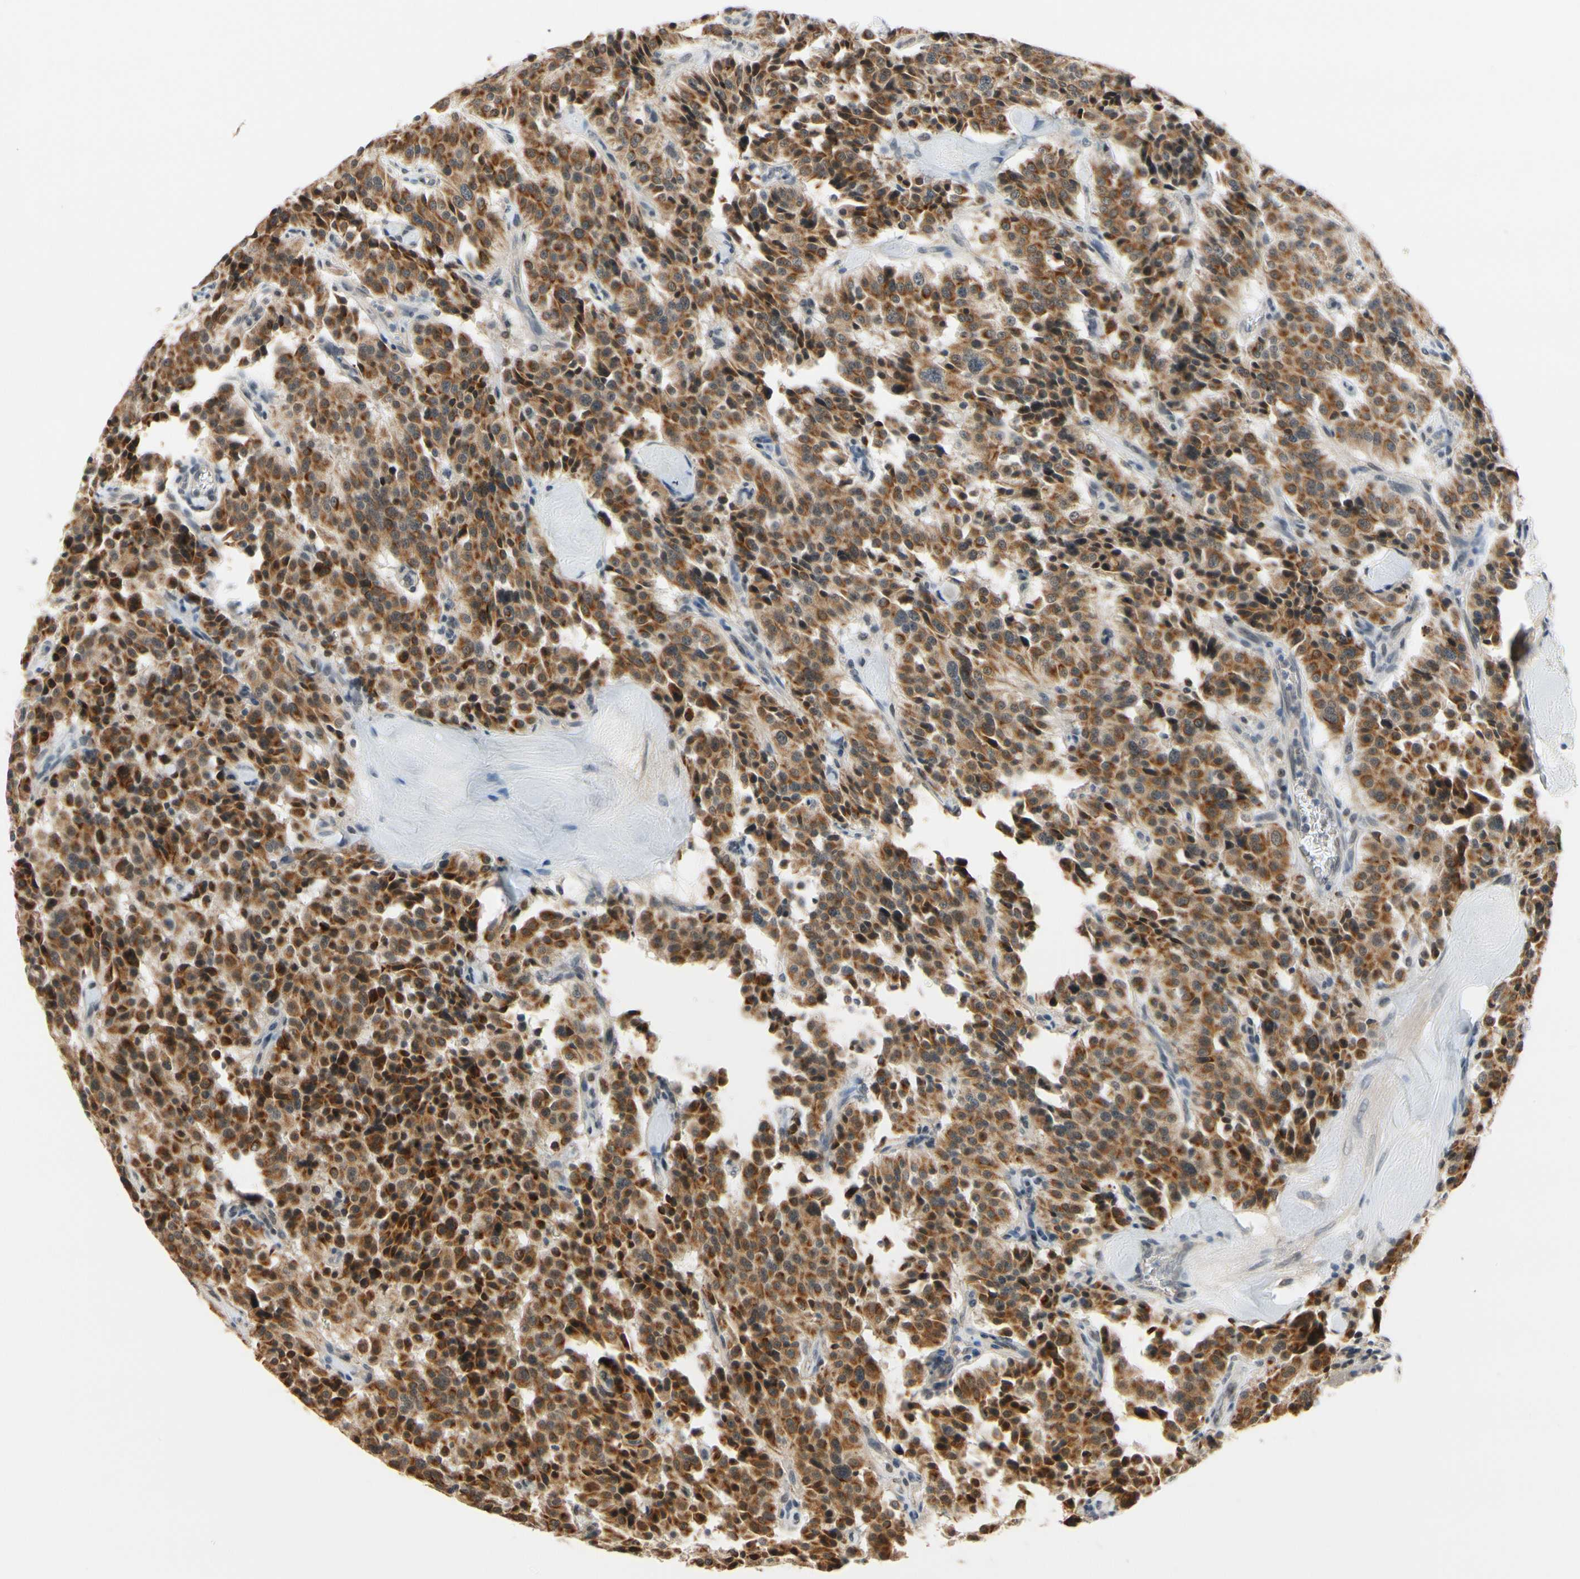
{"staining": {"intensity": "strong", "quantity": ">75%", "location": "cytoplasmic/membranous"}, "tissue": "carcinoid", "cell_type": "Tumor cells", "image_type": "cancer", "snomed": [{"axis": "morphology", "description": "Carcinoid, malignant, NOS"}, {"axis": "topography", "description": "Lung"}], "caption": "There is high levels of strong cytoplasmic/membranous expression in tumor cells of carcinoid, as demonstrated by immunohistochemical staining (brown color).", "gene": "TAF12", "patient": {"sex": "male", "age": 30}}